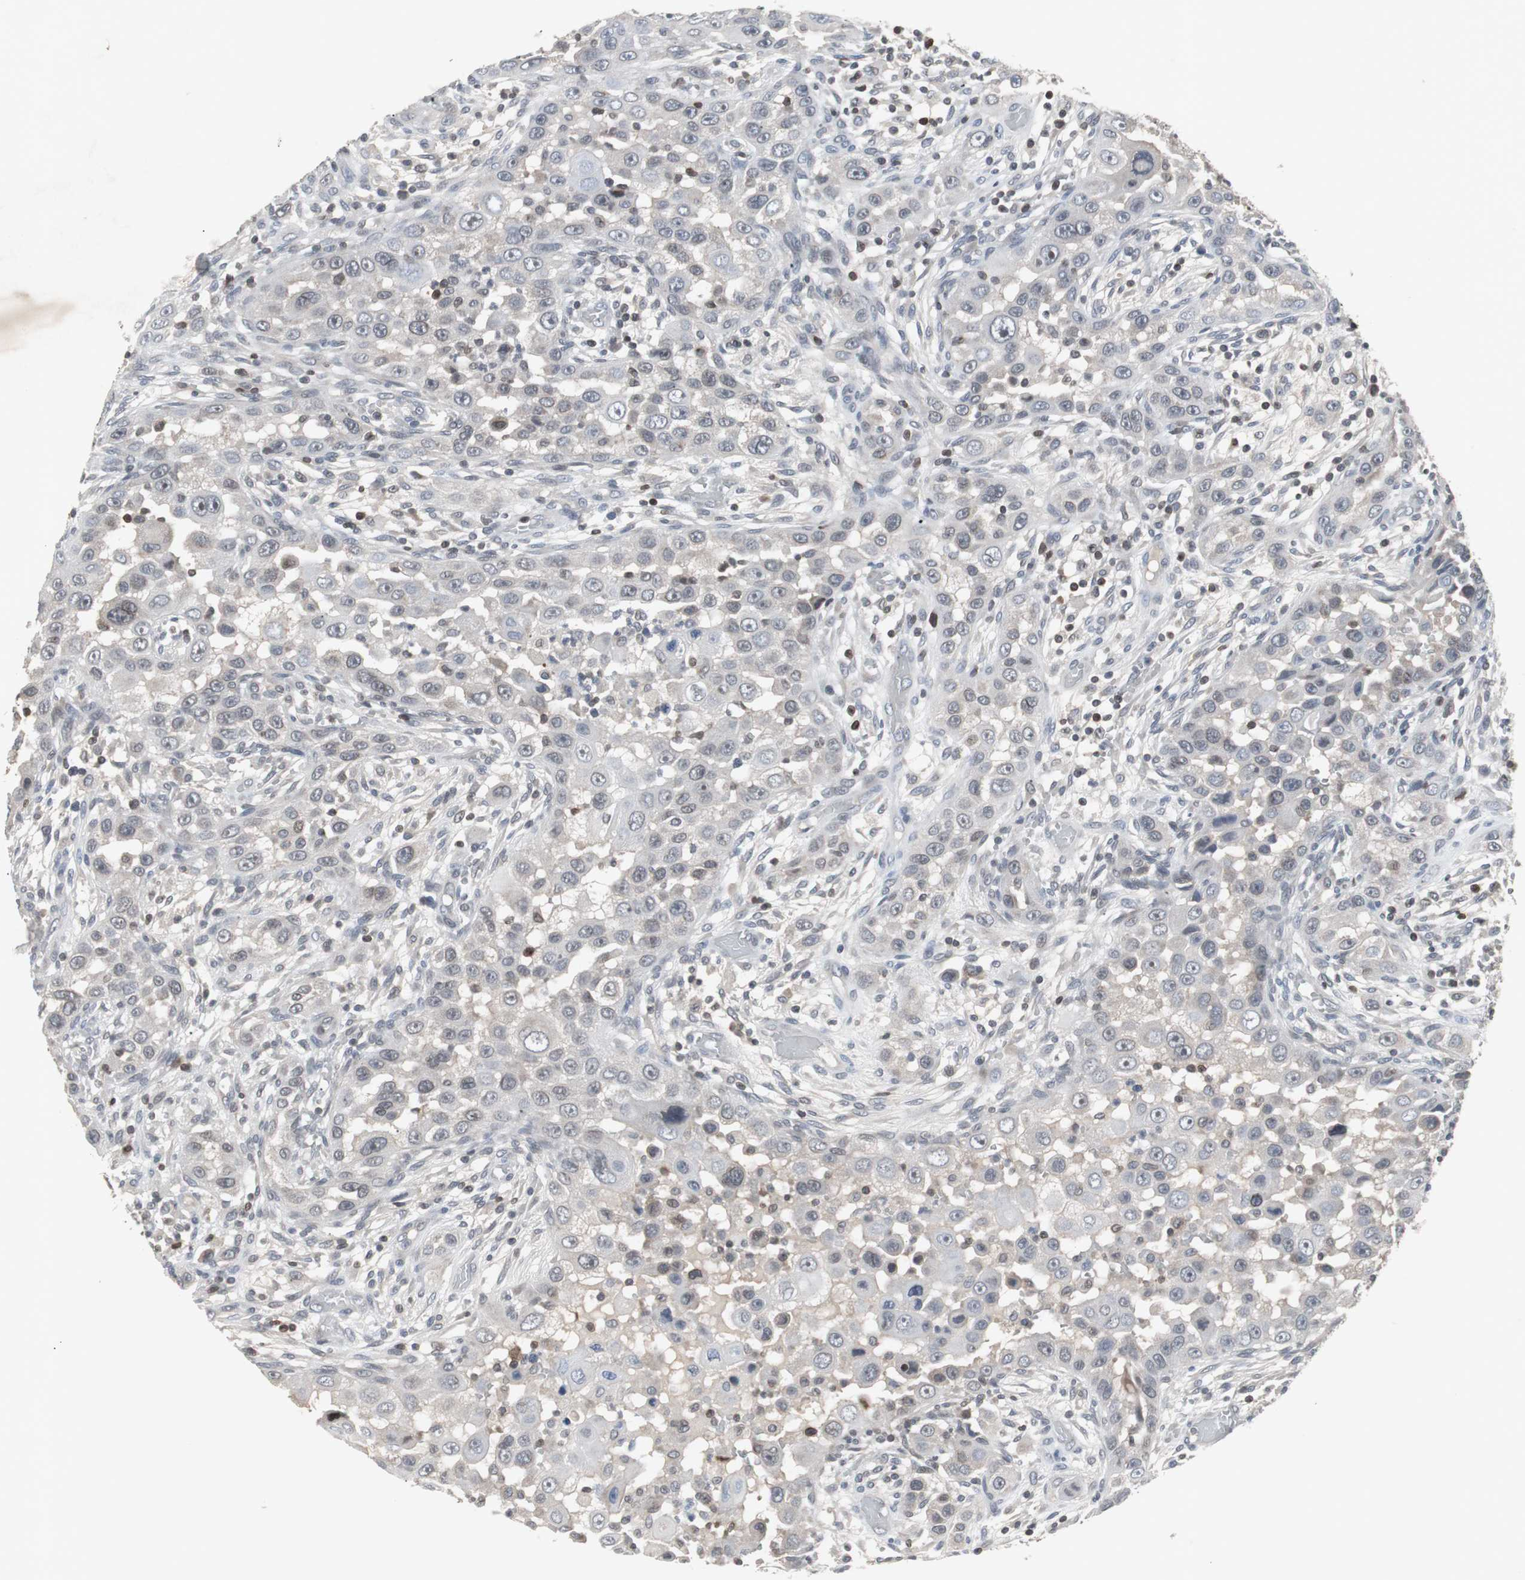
{"staining": {"intensity": "negative", "quantity": "none", "location": "none"}, "tissue": "head and neck cancer", "cell_type": "Tumor cells", "image_type": "cancer", "snomed": [{"axis": "morphology", "description": "Carcinoma, NOS"}, {"axis": "topography", "description": "Head-Neck"}], "caption": "Immunohistochemical staining of human carcinoma (head and neck) reveals no significant positivity in tumor cells.", "gene": "ZNF396", "patient": {"sex": "male", "age": 87}}